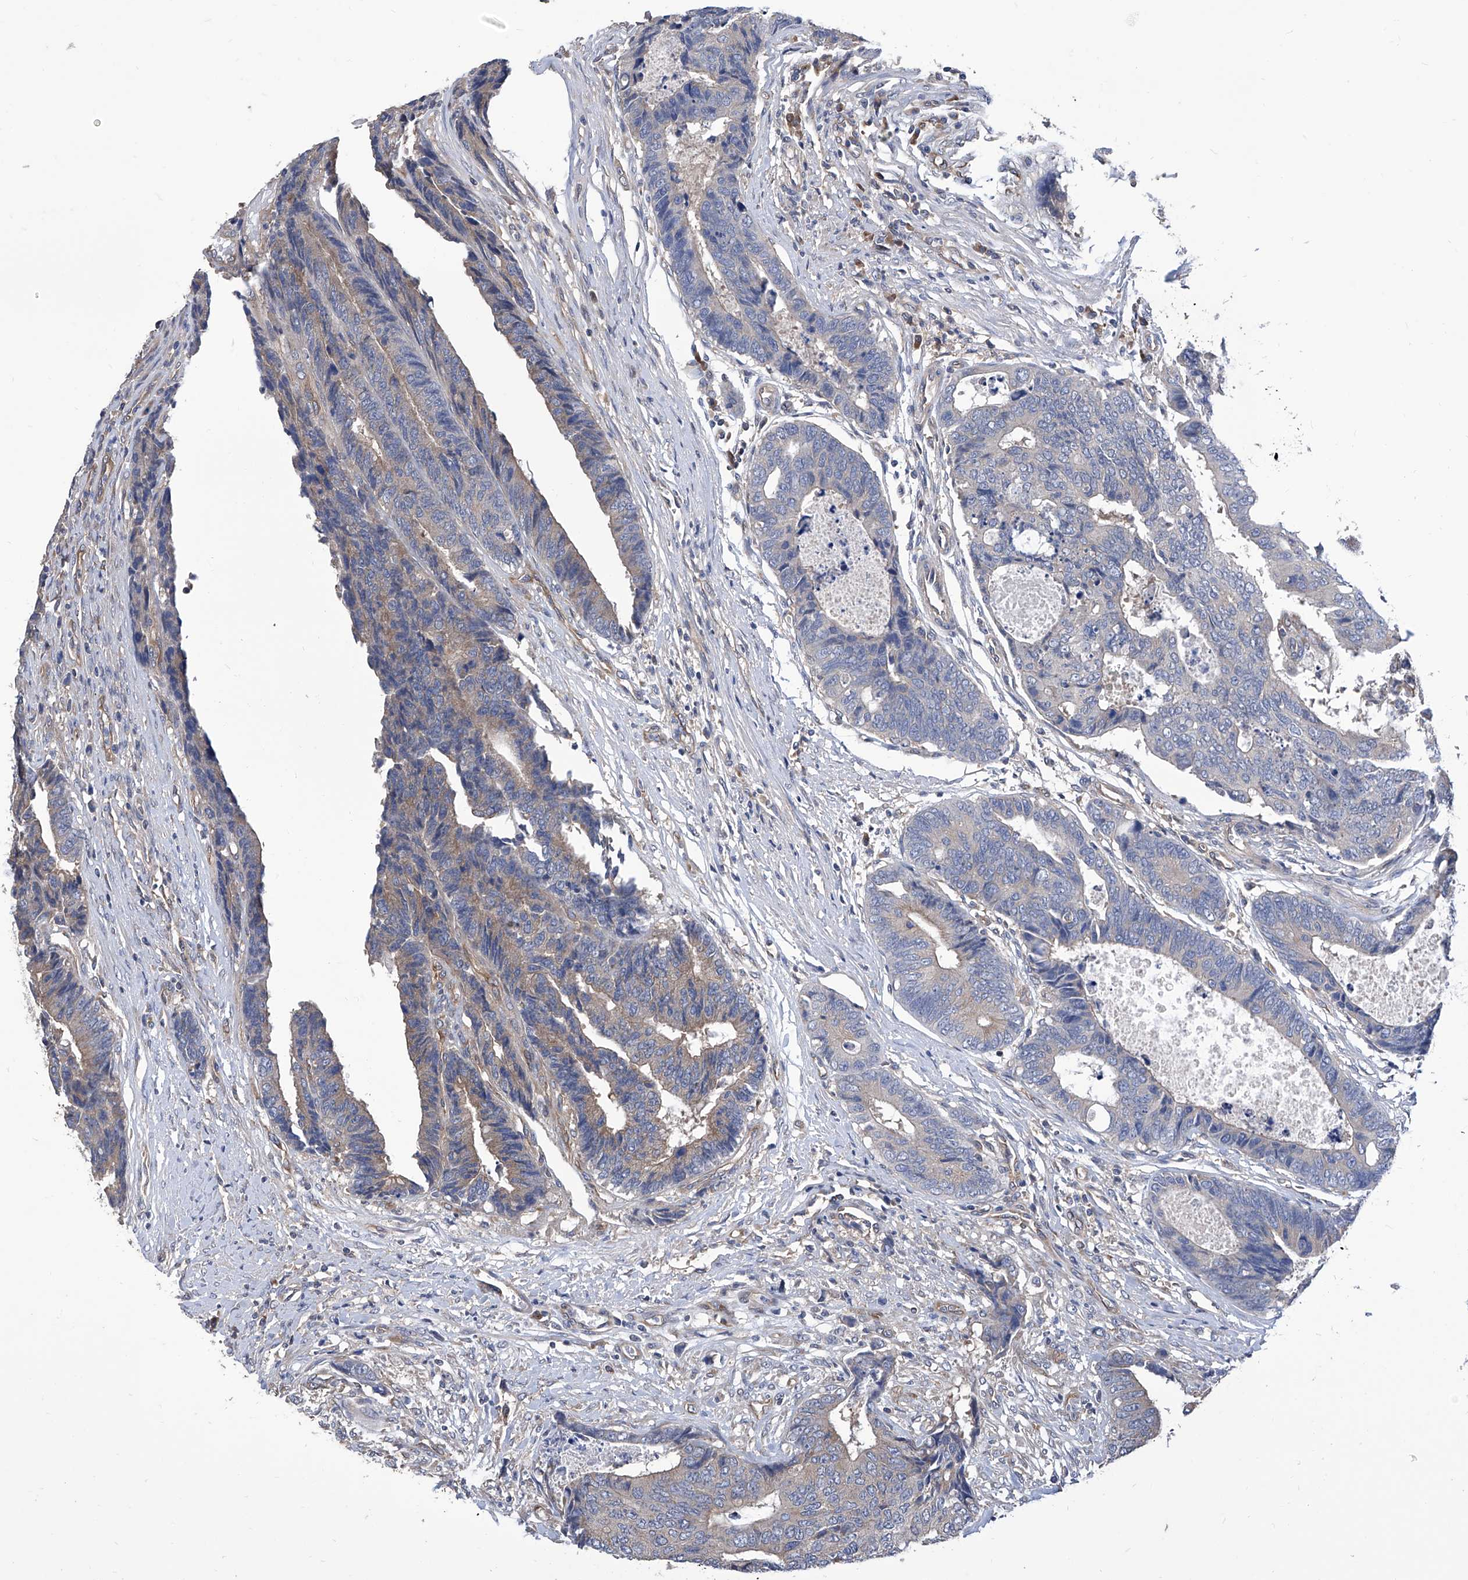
{"staining": {"intensity": "weak", "quantity": "25%-75%", "location": "cytoplasmic/membranous"}, "tissue": "colorectal cancer", "cell_type": "Tumor cells", "image_type": "cancer", "snomed": [{"axis": "morphology", "description": "Adenocarcinoma, NOS"}, {"axis": "topography", "description": "Rectum"}], "caption": "A brown stain highlights weak cytoplasmic/membranous expression of a protein in adenocarcinoma (colorectal) tumor cells.", "gene": "TJAP1", "patient": {"sex": "male", "age": 84}}